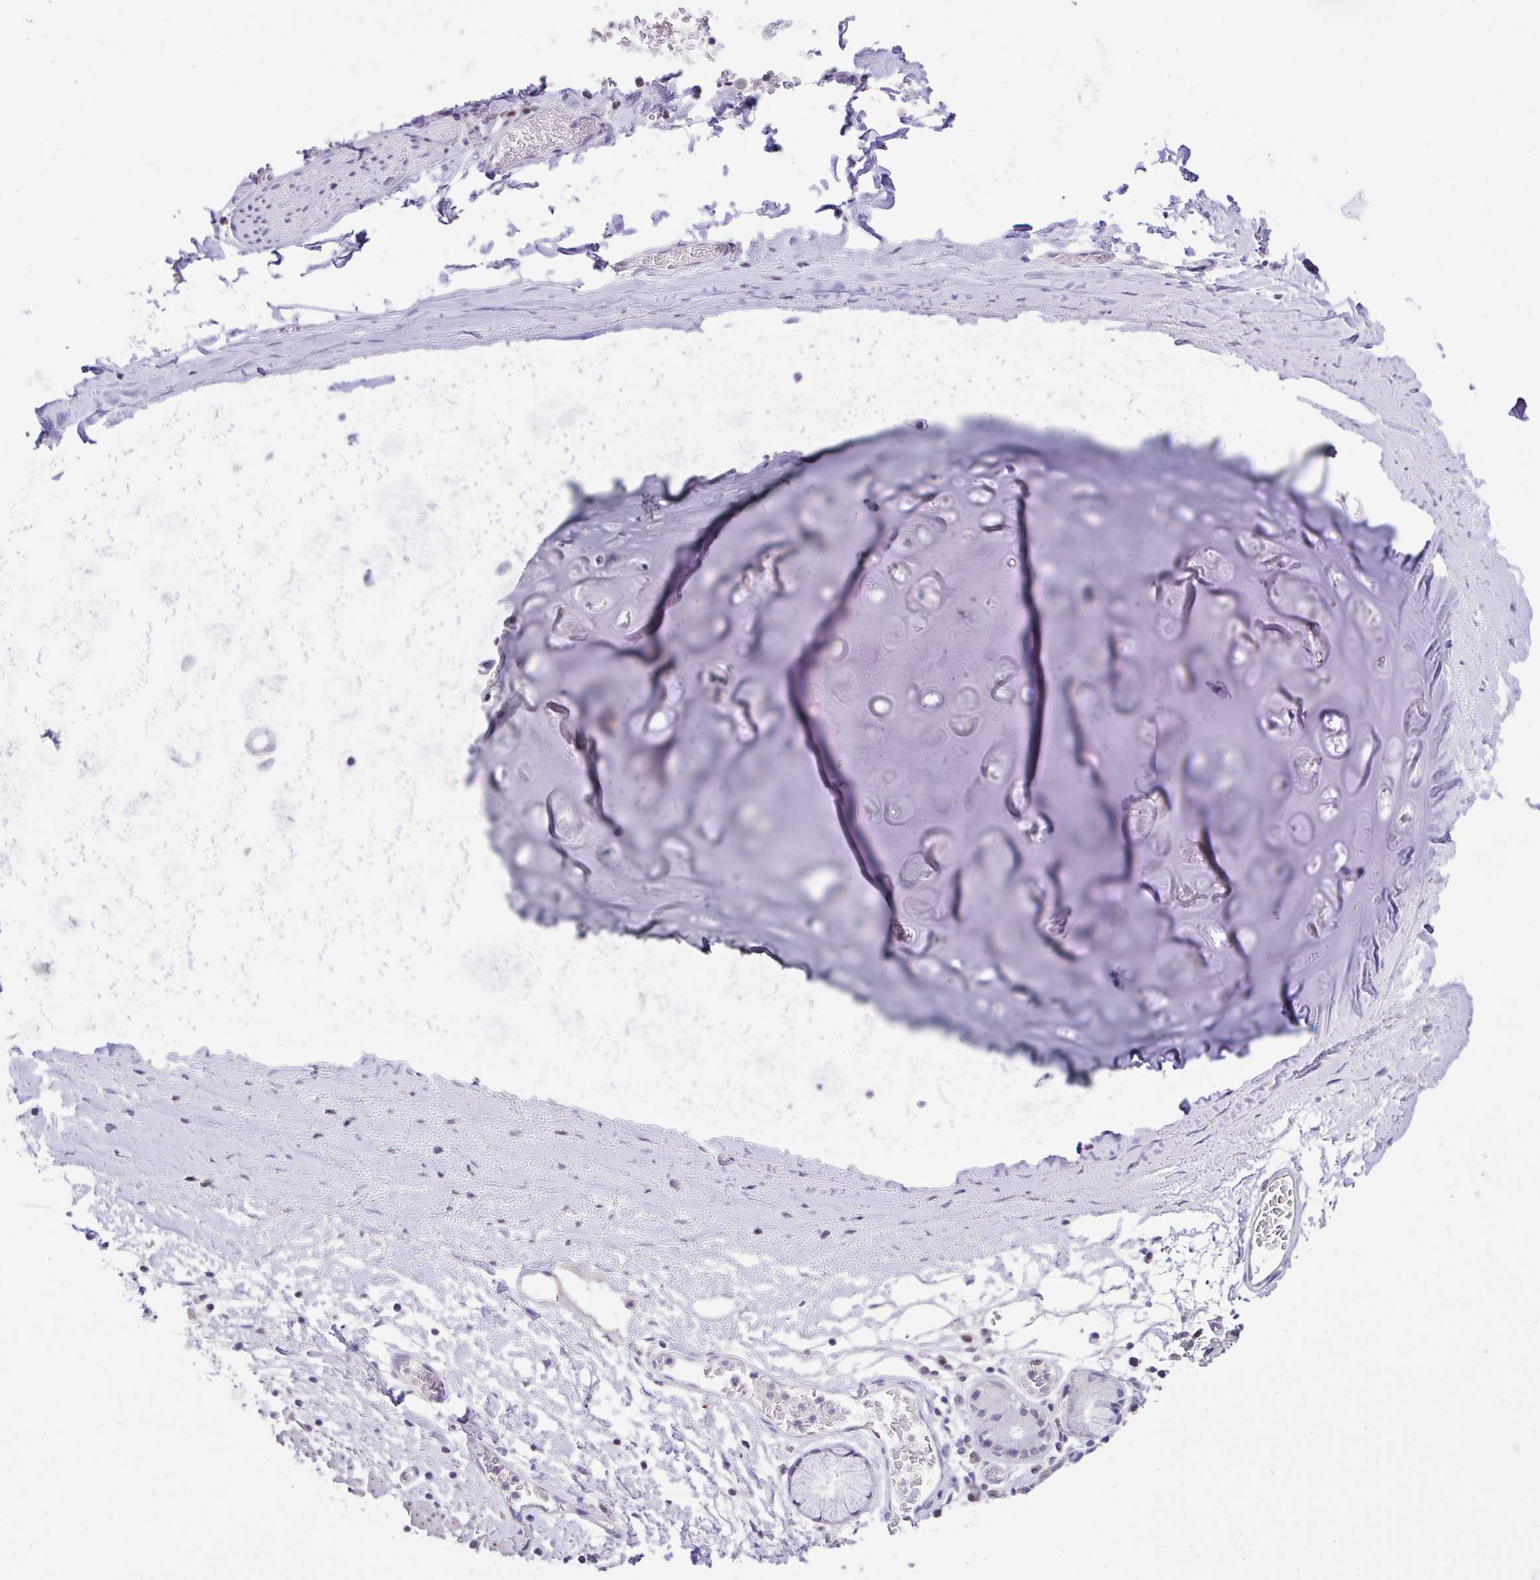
{"staining": {"intensity": "negative", "quantity": "none", "location": "none"}, "tissue": "adipose tissue", "cell_type": "Adipocytes", "image_type": "normal", "snomed": [{"axis": "morphology", "description": "Normal tissue, NOS"}, {"axis": "morphology", "description": "Degeneration, NOS"}, {"axis": "topography", "description": "Cartilage tissue"}, {"axis": "topography", "description": "Lung"}], "caption": "DAB (3,3'-diaminobenzidine) immunohistochemical staining of unremarkable human adipose tissue reveals no significant staining in adipocytes.", "gene": "CTU1", "patient": {"sex": "female", "age": 61}}